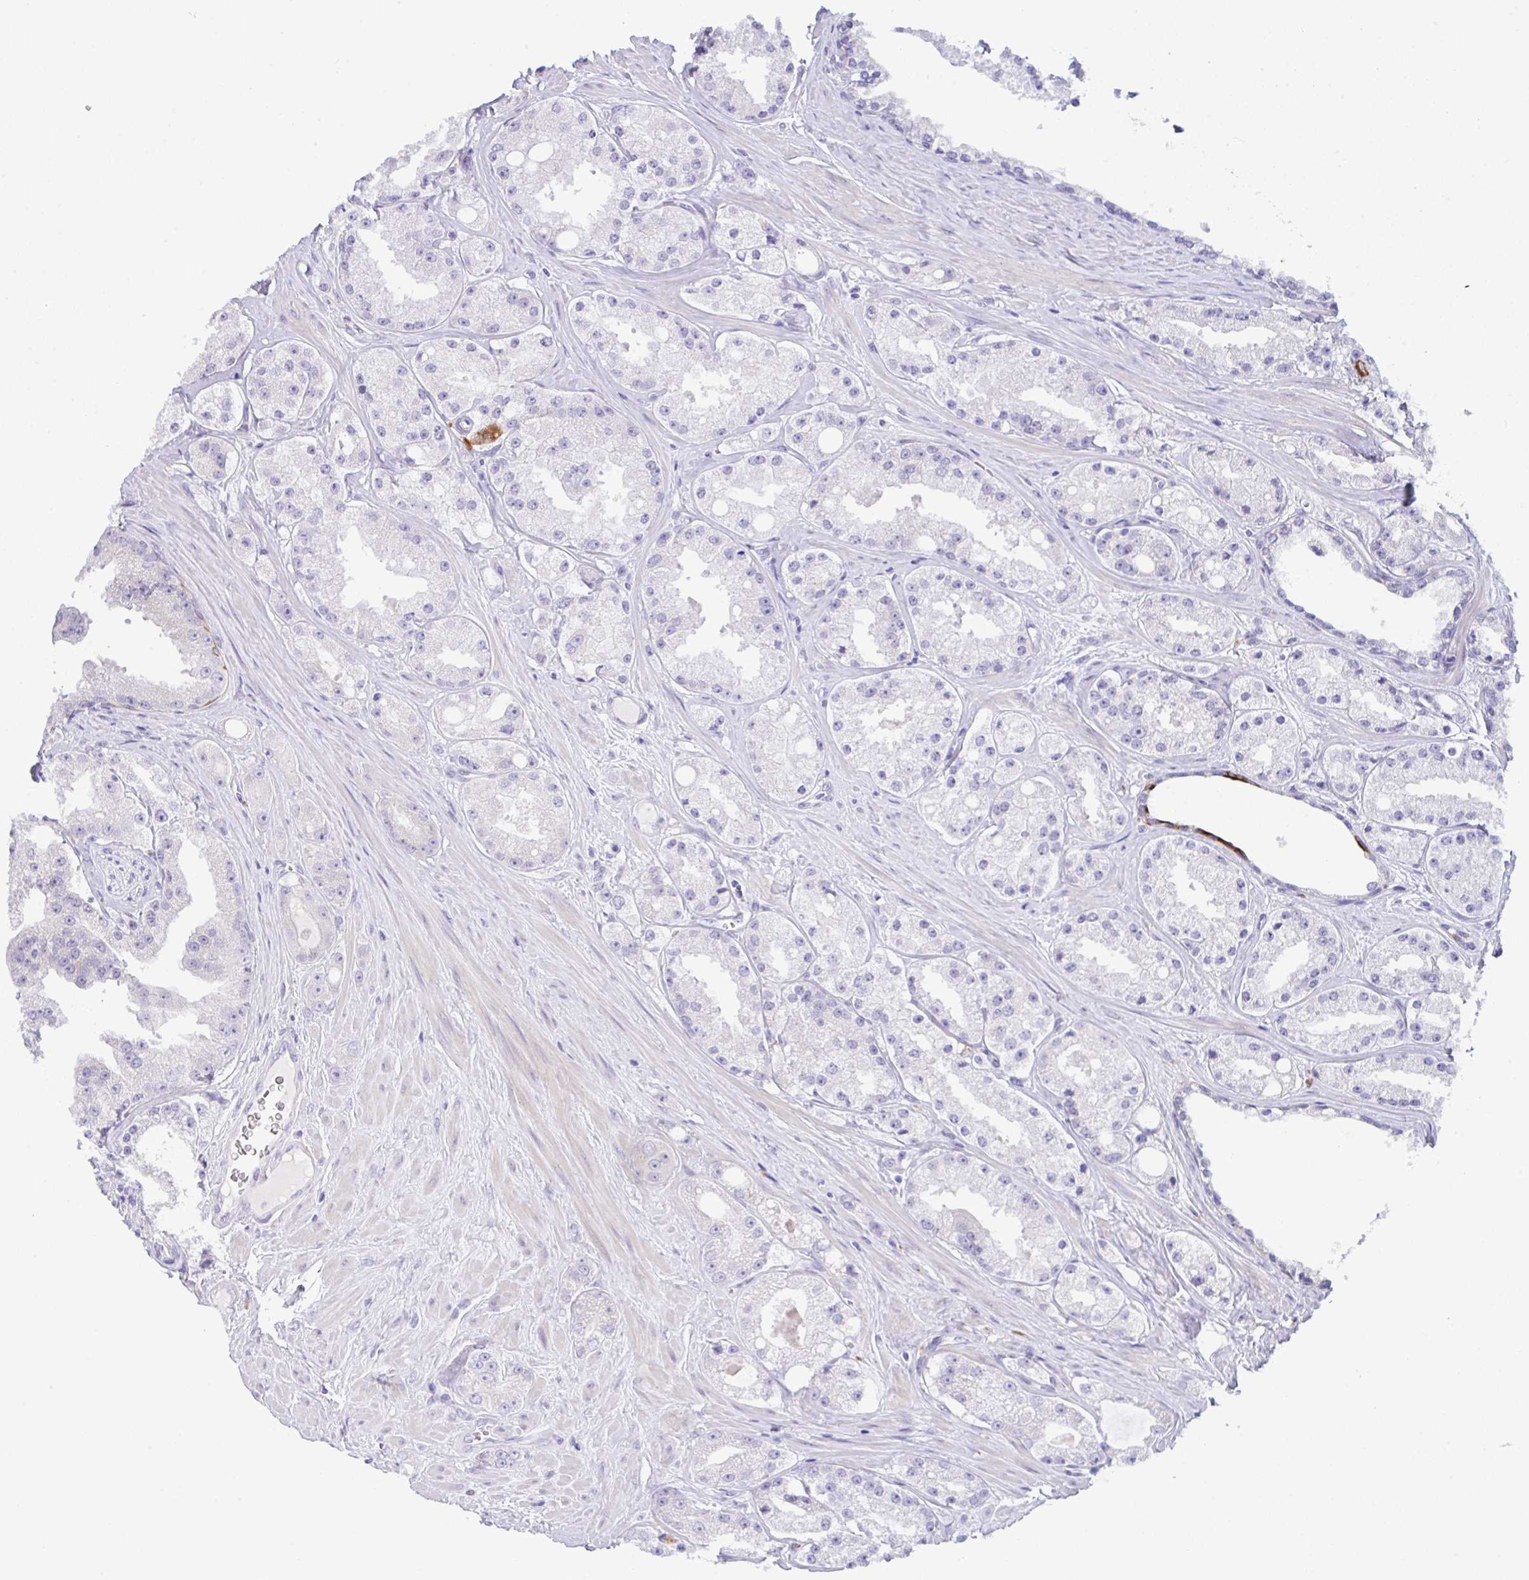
{"staining": {"intensity": "negative", "quantity": "none", "location": "none"}, "tissue": "prostate cancer", "cell_type": "Tumor cells", "image_type": "cancer", "snomed": [{"axis": "morphology", "description": "Adenocarcinoma, High grade"}, {"axis": "topography", "description": "Prostate"}], "caption": "High magnification brightfield microscopy of prostate cancer stained with DAB (3,3'-diaminobenzidine) (brown) and counterstained with hematoxylin (blue): tumor cells show no significant expression. The staining was performed using DAB (3,3'-diaminobenzidine) to visualize the protein expression in brown, while the nuclei were stained in blue with hematoxylin (Magnification: 20x).", "gene": "TRAF4", "patient": {"sex": "male", "age": 66}}